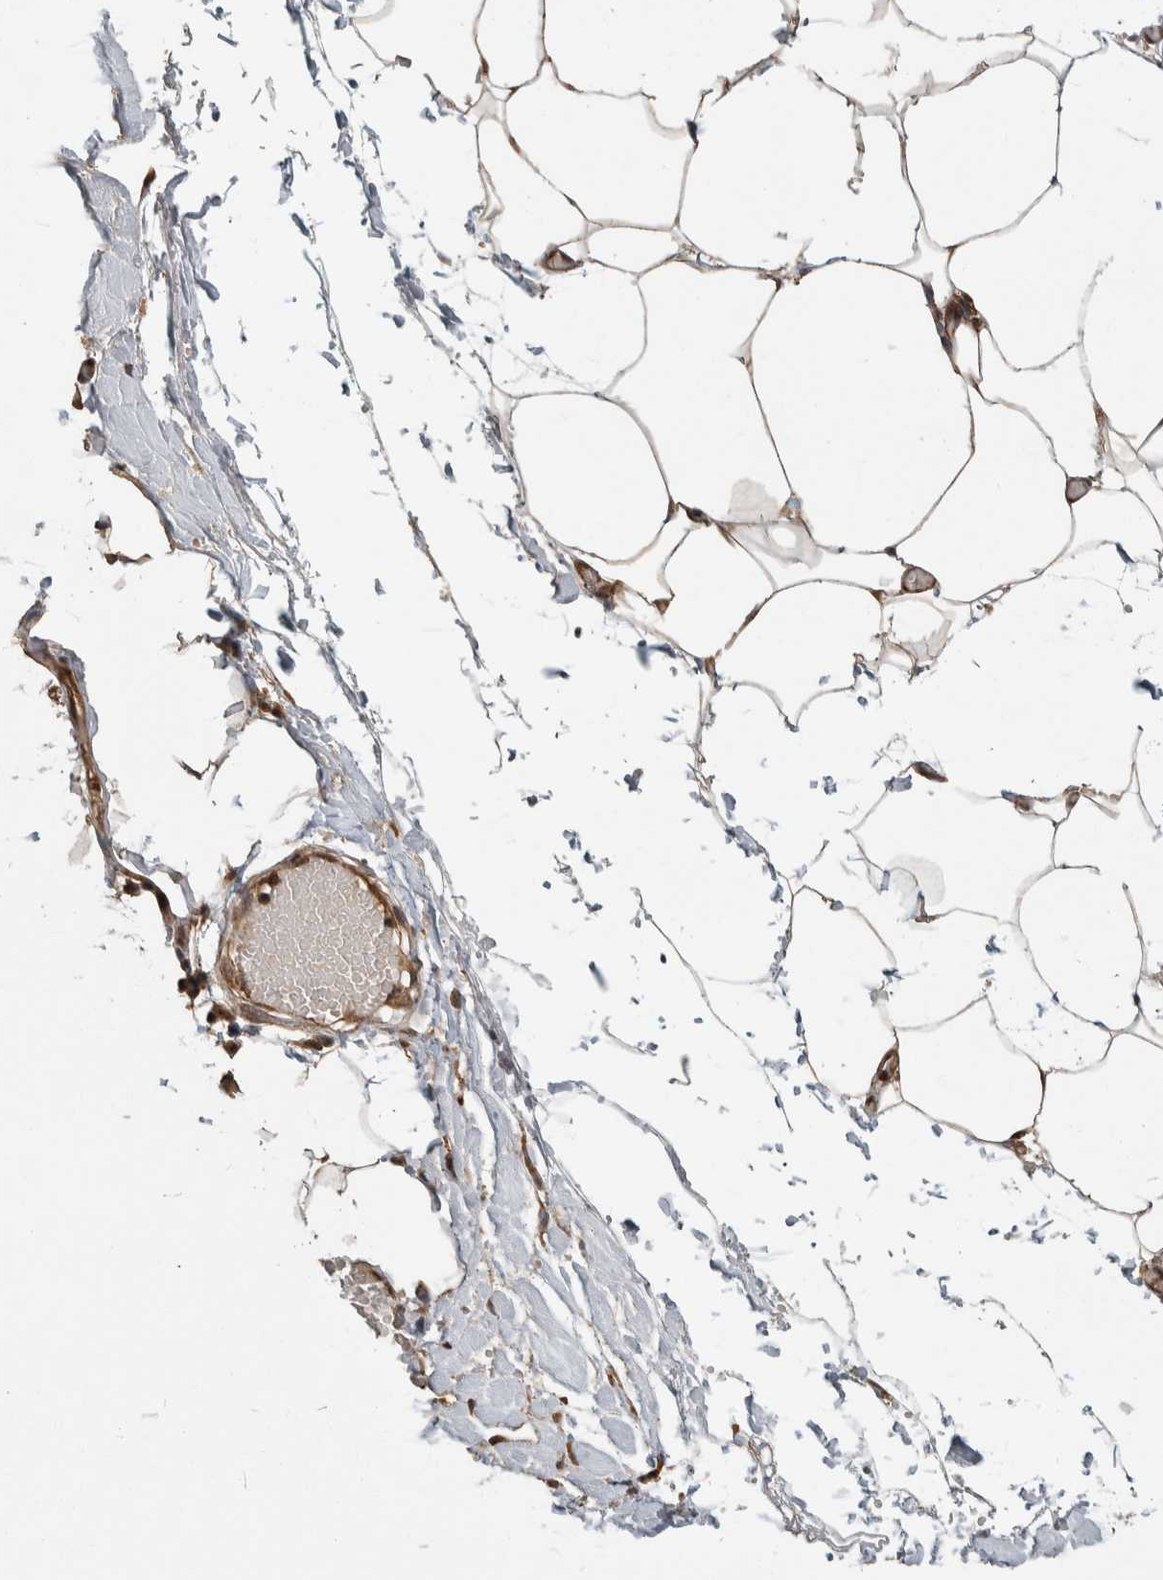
{"staining": {"intensity": "moderate", "quantity": ">75%", "location": "cytoplasmic/membranous,nuclear"}, "tissue": "adipose tissue", "cell_type": "Adipocytes", "image_type": "normal", "snomed": [{"axis": "morphology", "description": "Normal tissue, NOS"}, {"axis": "morphology", "description": "Adenocarcinoma, NOS"}, {"axis": "topography", "description": "Colon"}, {"axis": "topography", "description": "Peripheral nerve tissue"}], "caption": "This is a histology image of IHC staining of normal adipose tissue, which shows moderate staining in the cytoplasmic/membranous,nuclear of adipocytes.", "gene": "ZNF592", "patient": {"sex": "male", "age": 14}}